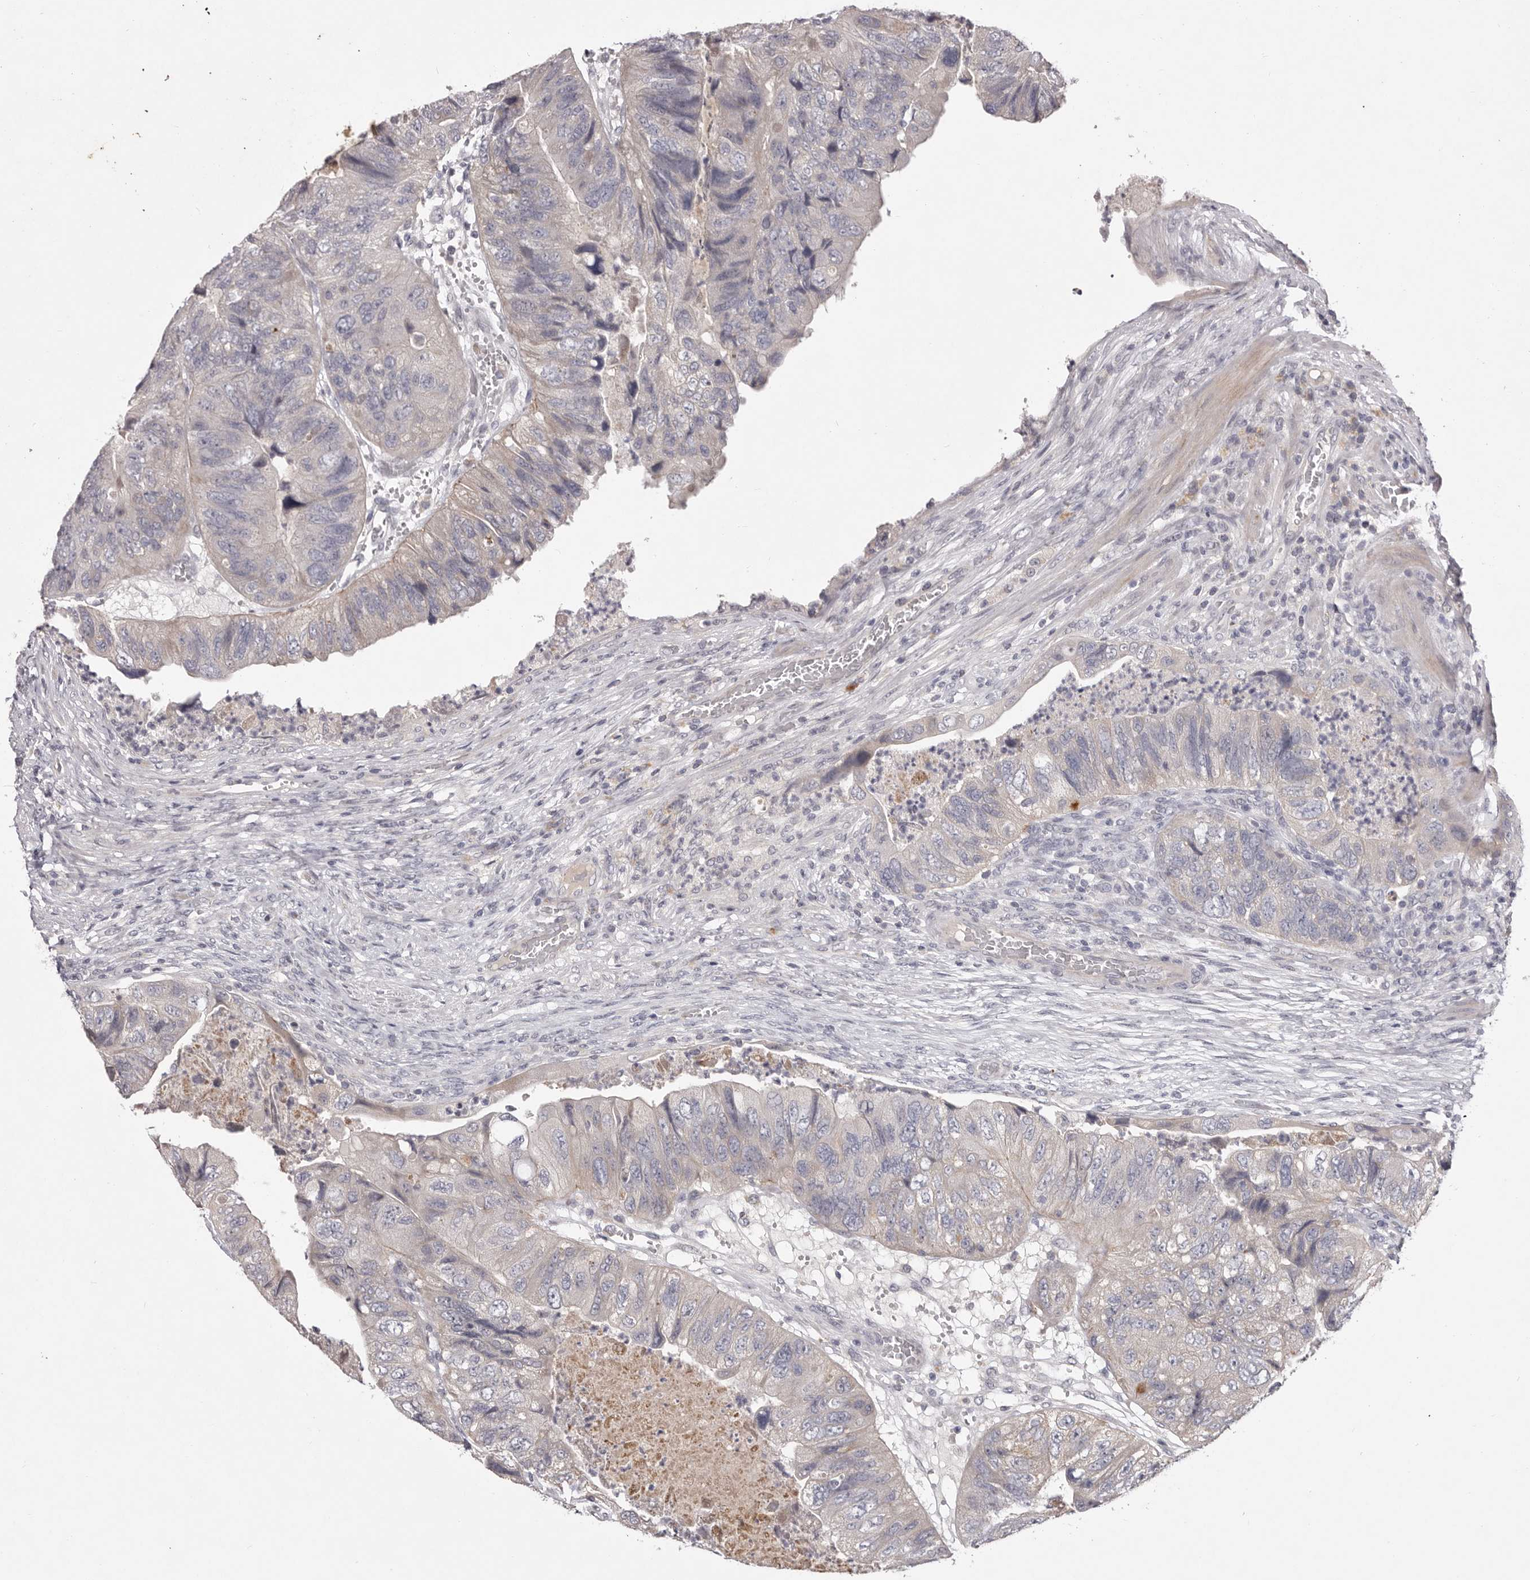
{"staining": {"intensity": "negative", "quantity": "none", "location": "none"}, "tissue": "colorectal cancer", "cell_type": "Tumor cells", "image_type": "cancer", "snomed": [{"axis": "morphology", "description": "Adenocarcinoma, NOS"}, {"axis": "topography", "description": "Rectum"}], "caption": "High magnification brightfield microscopy of colorectal cancer stained with DAB (brown) and counterstained with hematoxylin (blue): tumor cells show no significant expression.", "gene": "GARNL3", "patient": {"sex": "male", "age": 63}}